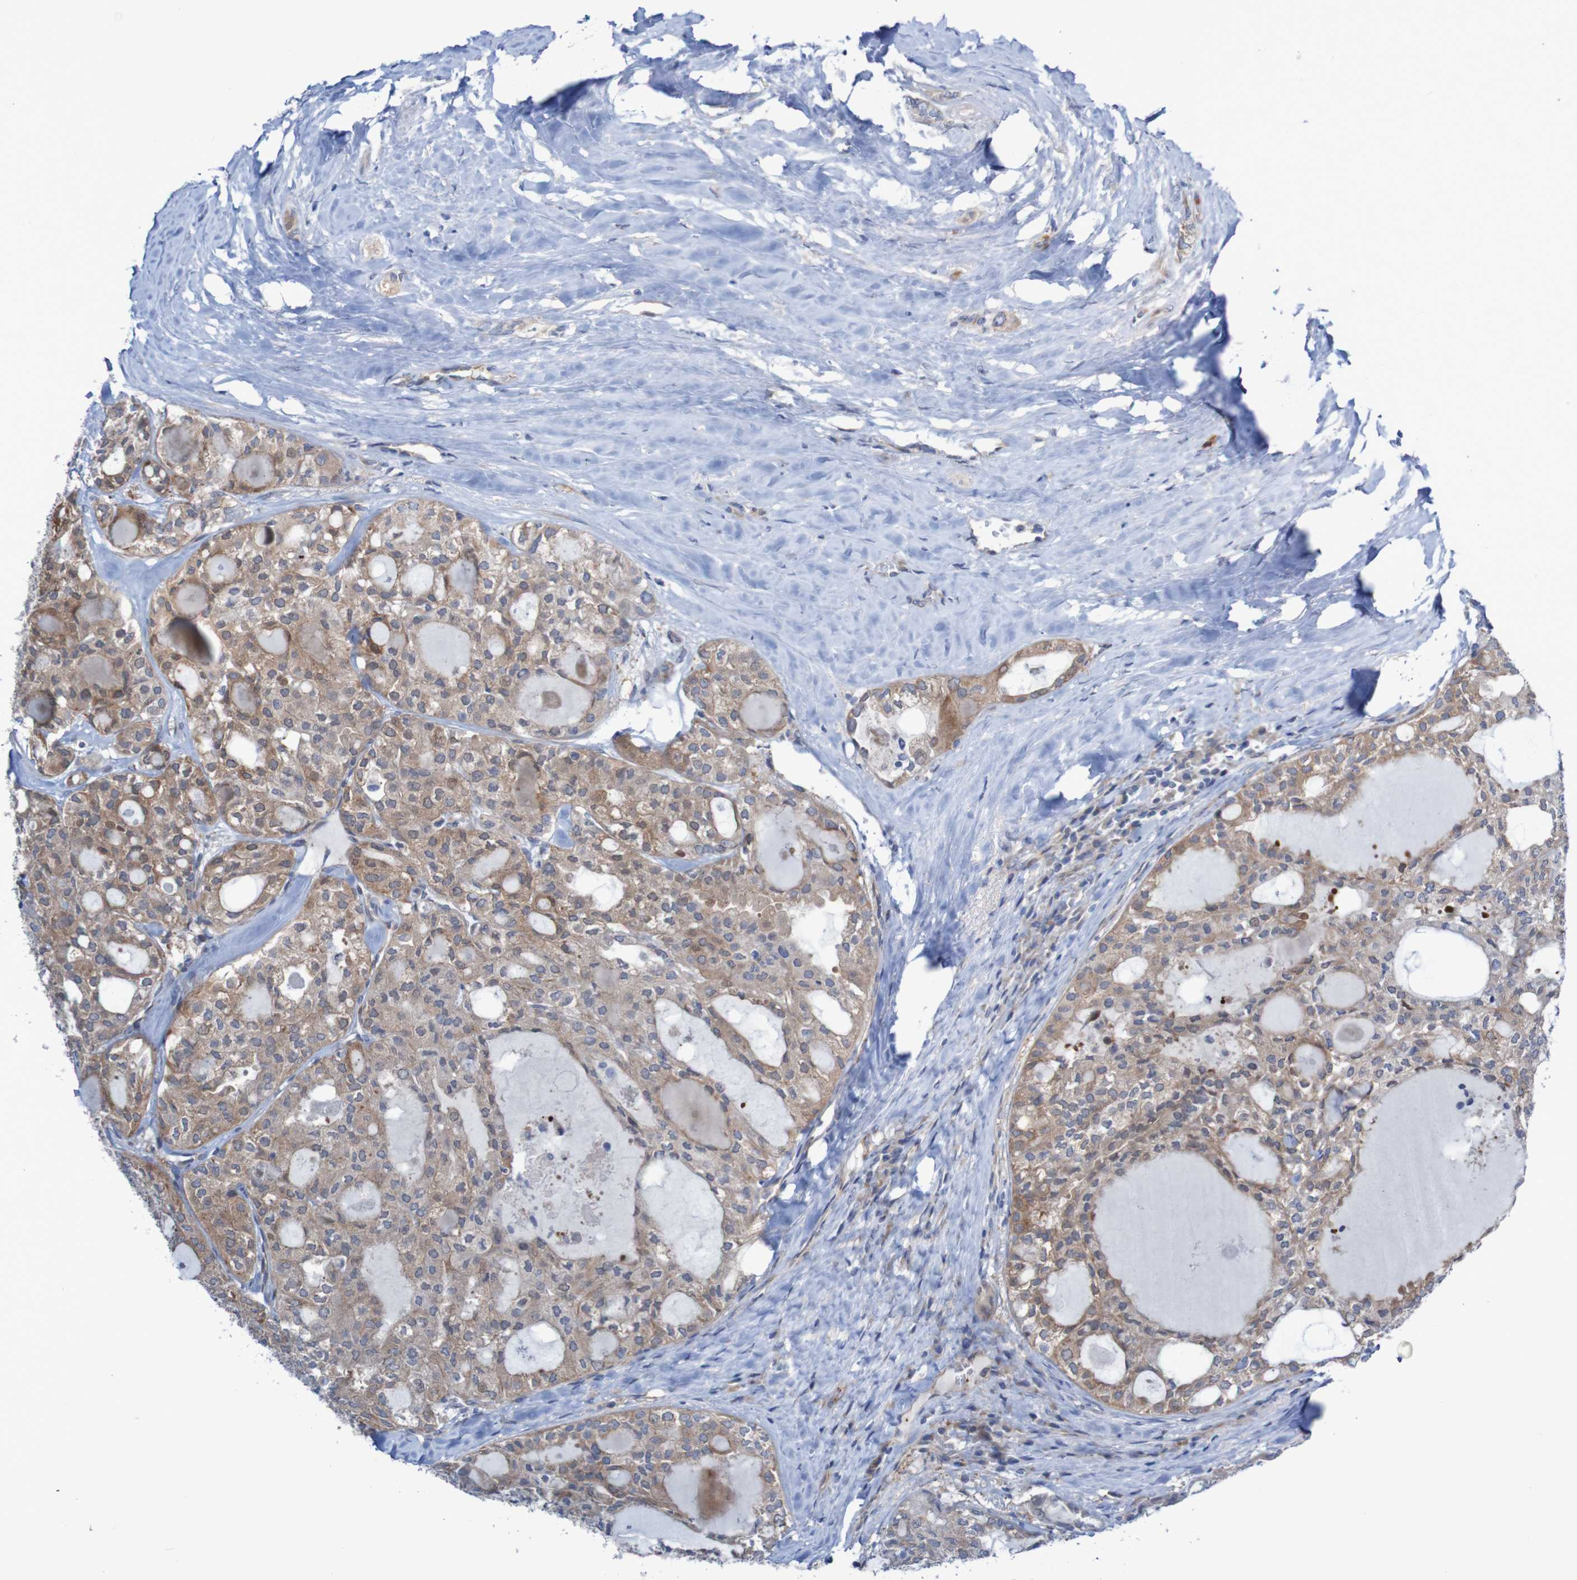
{"staining": {"intensity": "moderate", "quantity": ">75%", "location": "cytoplasmic/membranous"}, "tissue": "thyroid cancer", "cell_type": "Tumor cells", "image_type": "cancer", "snomed": [{"axis": "morphology", "description": "Follicular adenoma carcinoma, NOS"}, {"axis": "topography", "description": "Thyroid gland"}], "caption": "Thyroid cancer stained for a protein (brown) displays moderate cytoplasmic/membranous positive expression in about >75% of tumor cells.", "gene": "ANGPT4", "patient": {"sex": "male", "age": 75}}